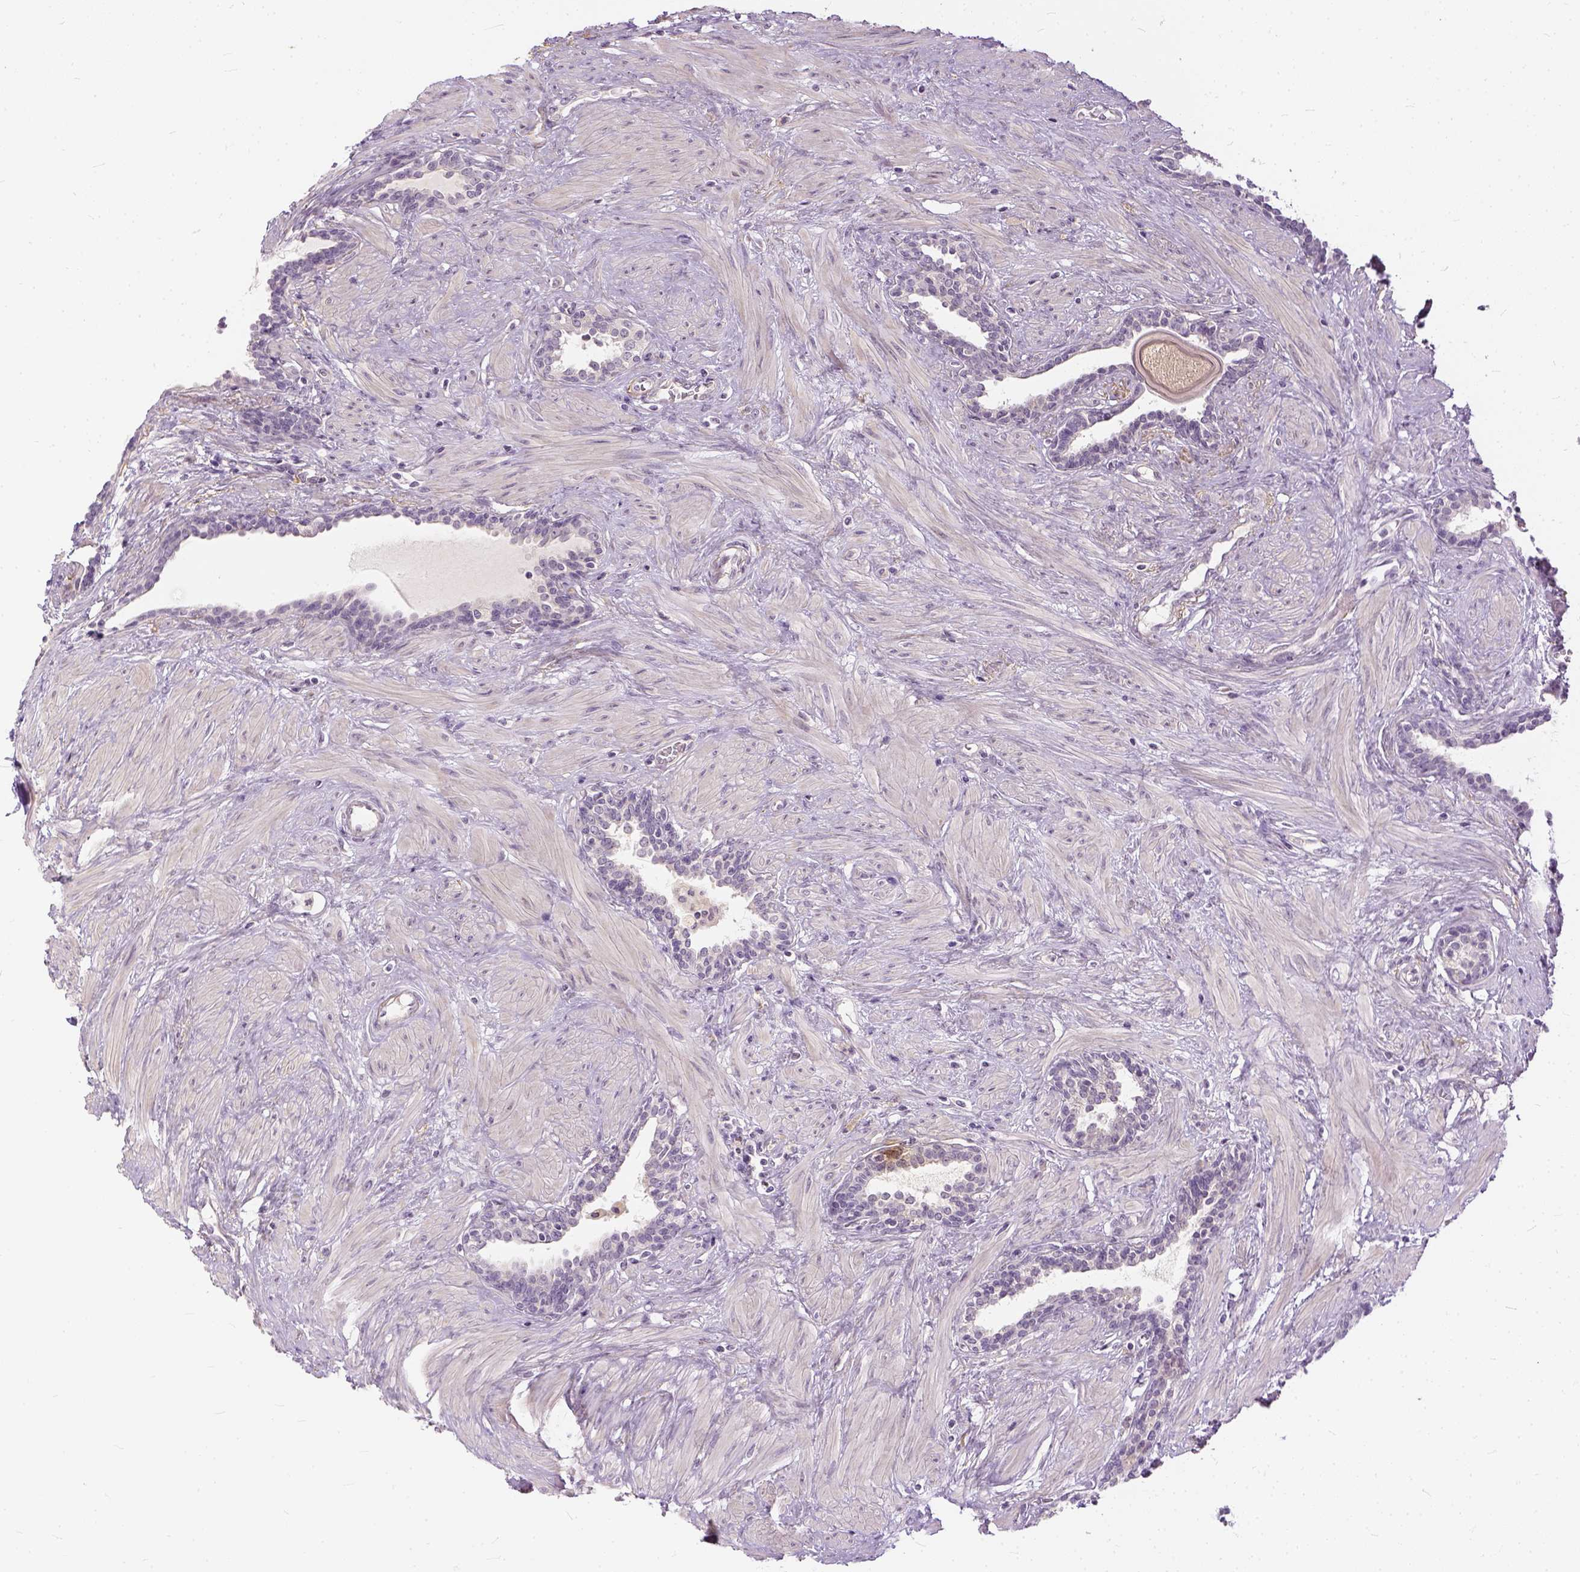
{"staining": {"intensity": "negative", "quantity": "none", "location": "none"}, "tissue": "prostate", "cell_type": "Glandular cells", "image_type": "normal", "snomed": [{"axis": "morphology", "description": "Normal tissue, NOS"}, {"axis": "topography", "description": "Prostate"}], "caption": "Benign prostate was stained to show a protein in brown. There is no significant expression in glandular cells. (Brightfield microscopy of DAB IHC at high magnification).", "gene": "ANO2", "patient": {"sex": "male", "age": 55}}